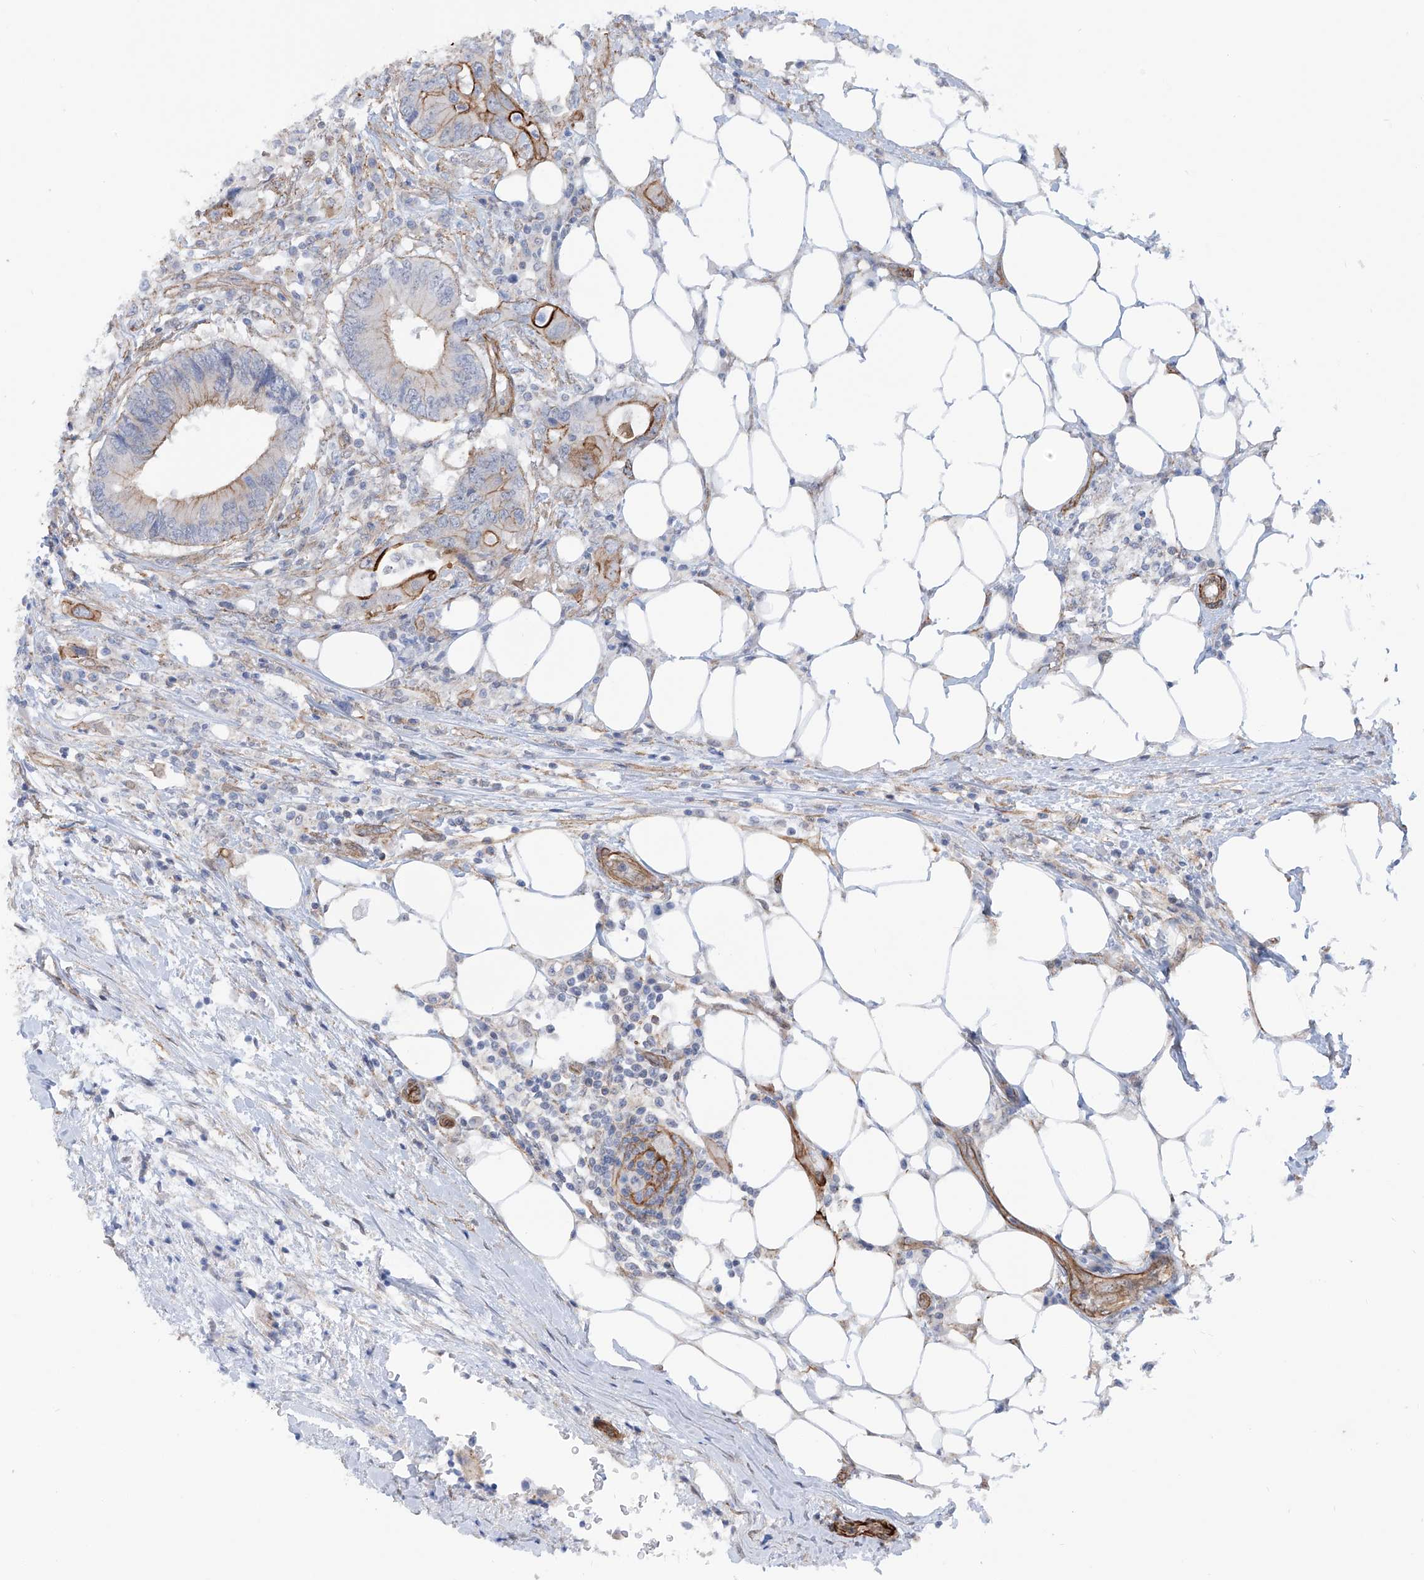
{"staining": {"intensity": "strong", "quantity": "<25%", "location": "cytoplasmic/membranous"}, "tissue": "colorectal cancer", "cell_type": "Tumor cells", "image_type": "cancer", "snomed": [{"axis": "morphology", "description": "Adenocarcinoma, NOS"}, {"axis": "topography", "description": "Colon"}], "caption": "Colorectal cancer stained for a protein reveals strong cytoplasmic/membranous positivity in tumor cells.", "gene": "ZNF490", "patient": {"sex": "male", "age": 71}}